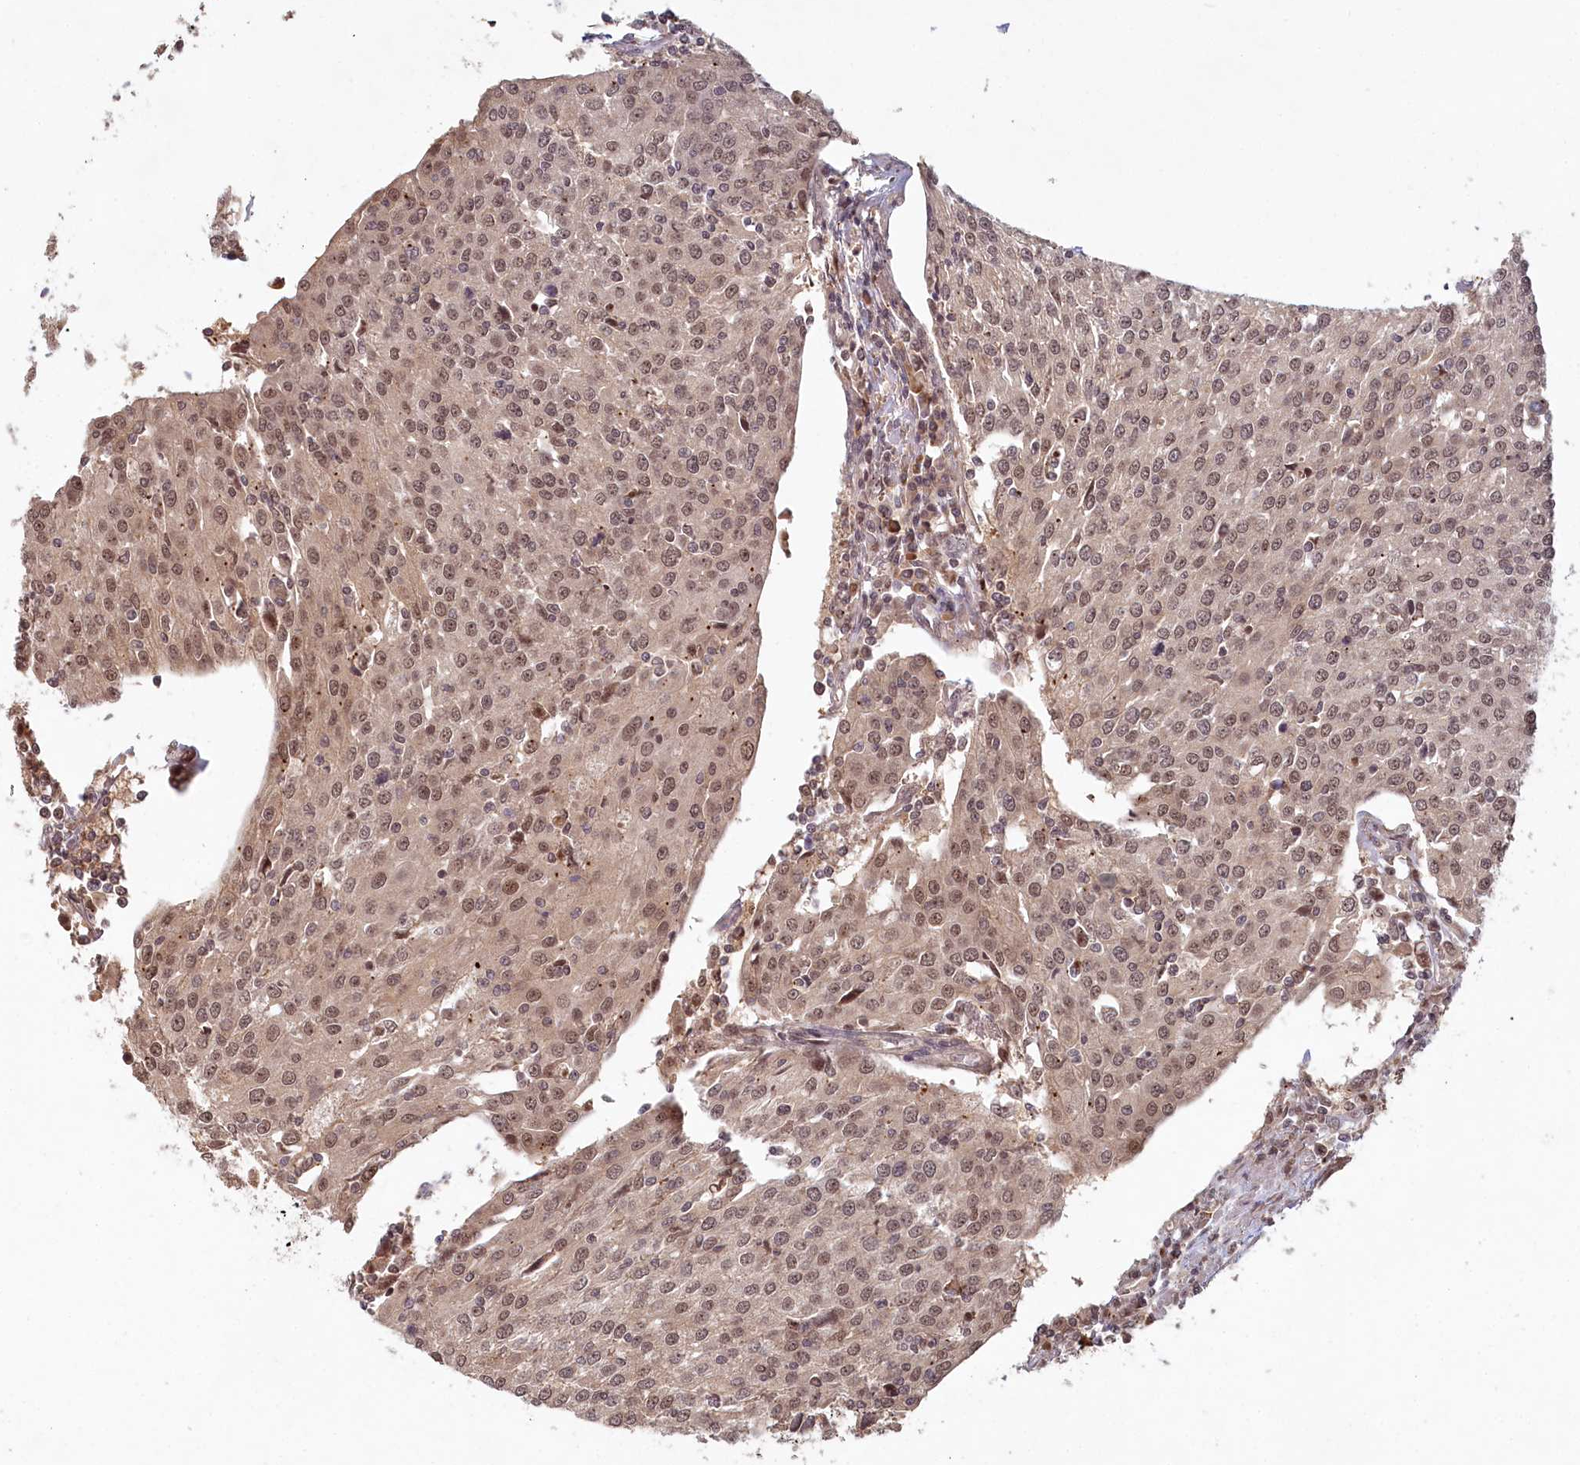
{"staining": {"intensity": "moderate", "quantity": ">75%", "location": "nuclear"}, "tissue": "urothelial cancer", "cell_type": "Tumor cells", "image_type": "cancer", "snomed": [{"axis": "morphology", "description": "Urothelial carcinoma, High grade"}, {"axis": "topography", "description": "Urinary bladder"}], "caption": "Urothelial cancer was stained to show a protein in brown. There is medium levels of moderate nuclear positivity in about >75% of tumor cells. The staining was performed using DAB to visualize the protein expression in brown, while the nuclei were stained in blue with hematoxylin (Magnification: 20x).", "gene": "WAPL", "patient": {"sex": "female", "age": 85}}